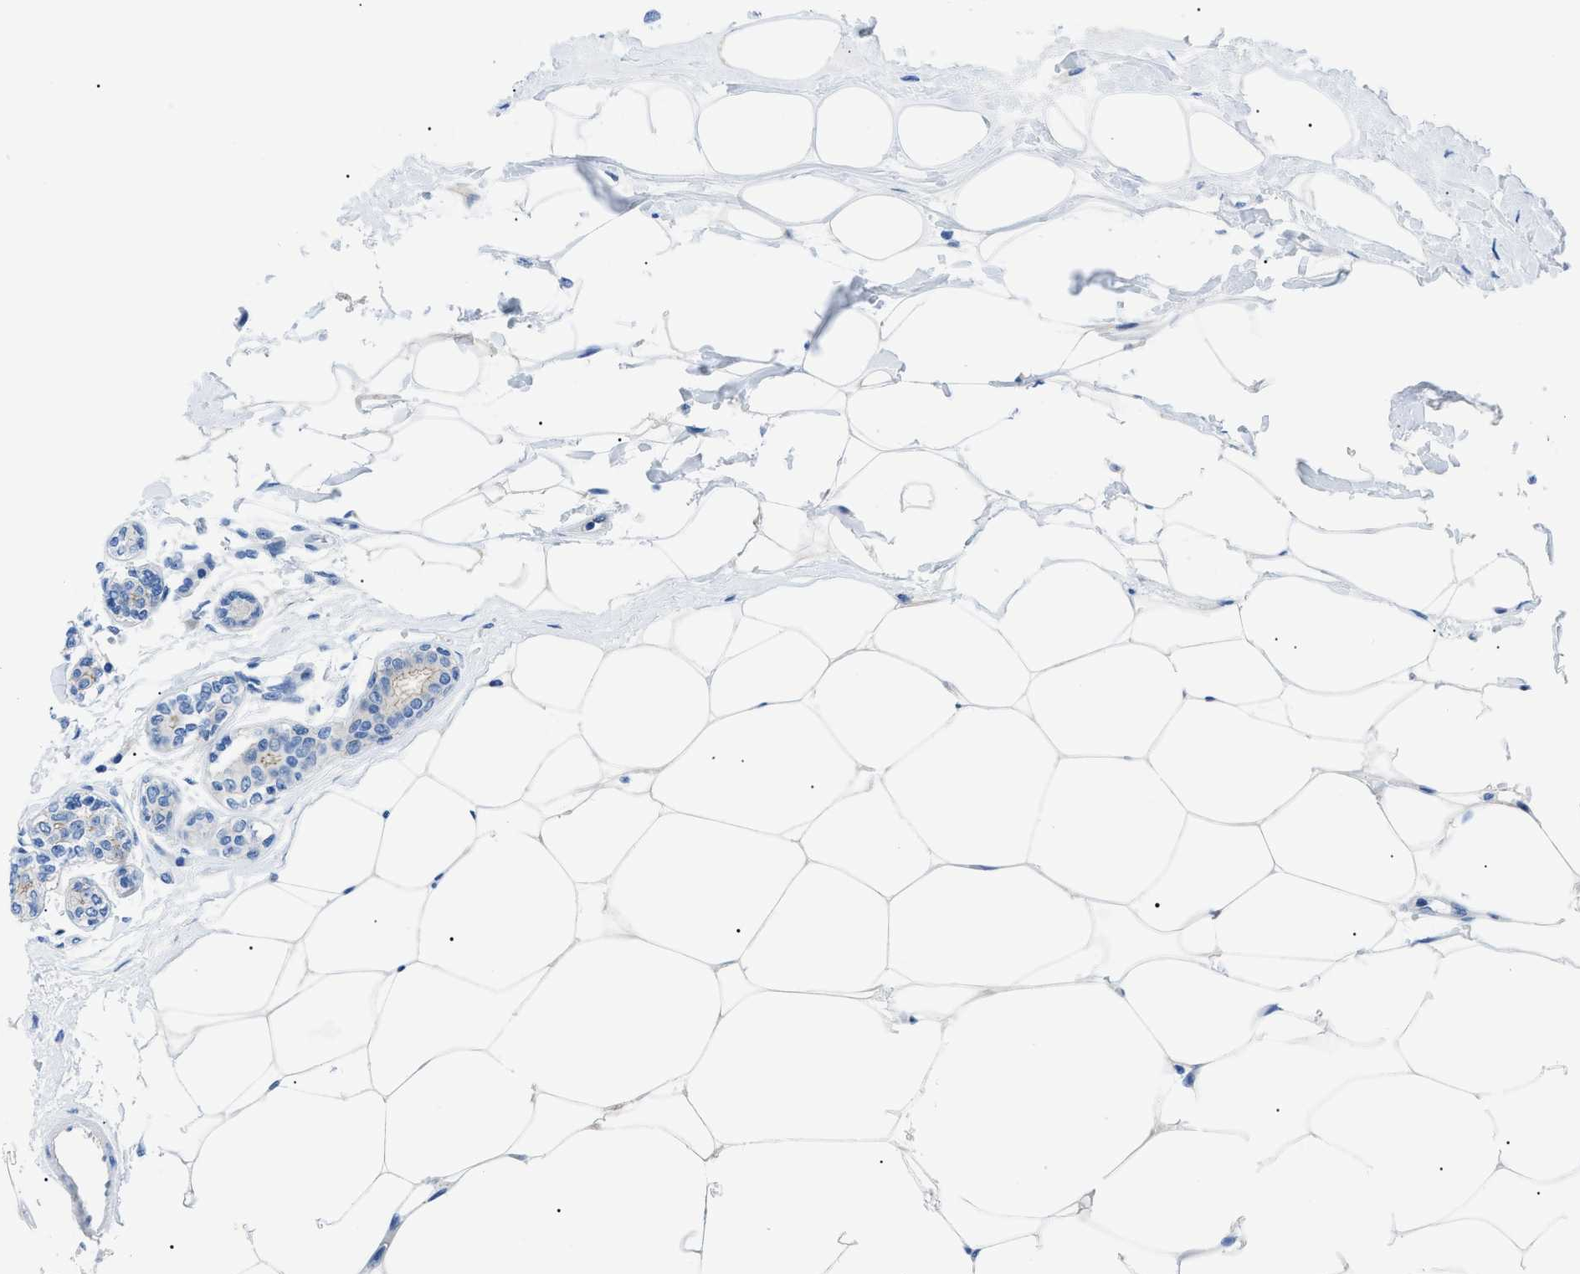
{"staining": {"intensity": "weak", "quantity": "<25%", "location": "cytoplasmic/membranous"}, "tissue": "breast cancer", "cell_type": "Tumor cells", "image_type": "cancer", "snomed": [{"axis": "morphology", "description": "Normal tissue, NOS"}, {"axis": "morphology", "description": "Duct carcinoma"}, {"axis": "topography", "description": "Breast"}], "caption": "This histopathology image is of breast cancer stained with immunohistochemistry (IHC) to label a protein in brown with the nuclei are counter-stained blue. There is no staining in tumor cells.", "gene": "ZDHHC24", "patient": {"sex": "female", "age": 39}}